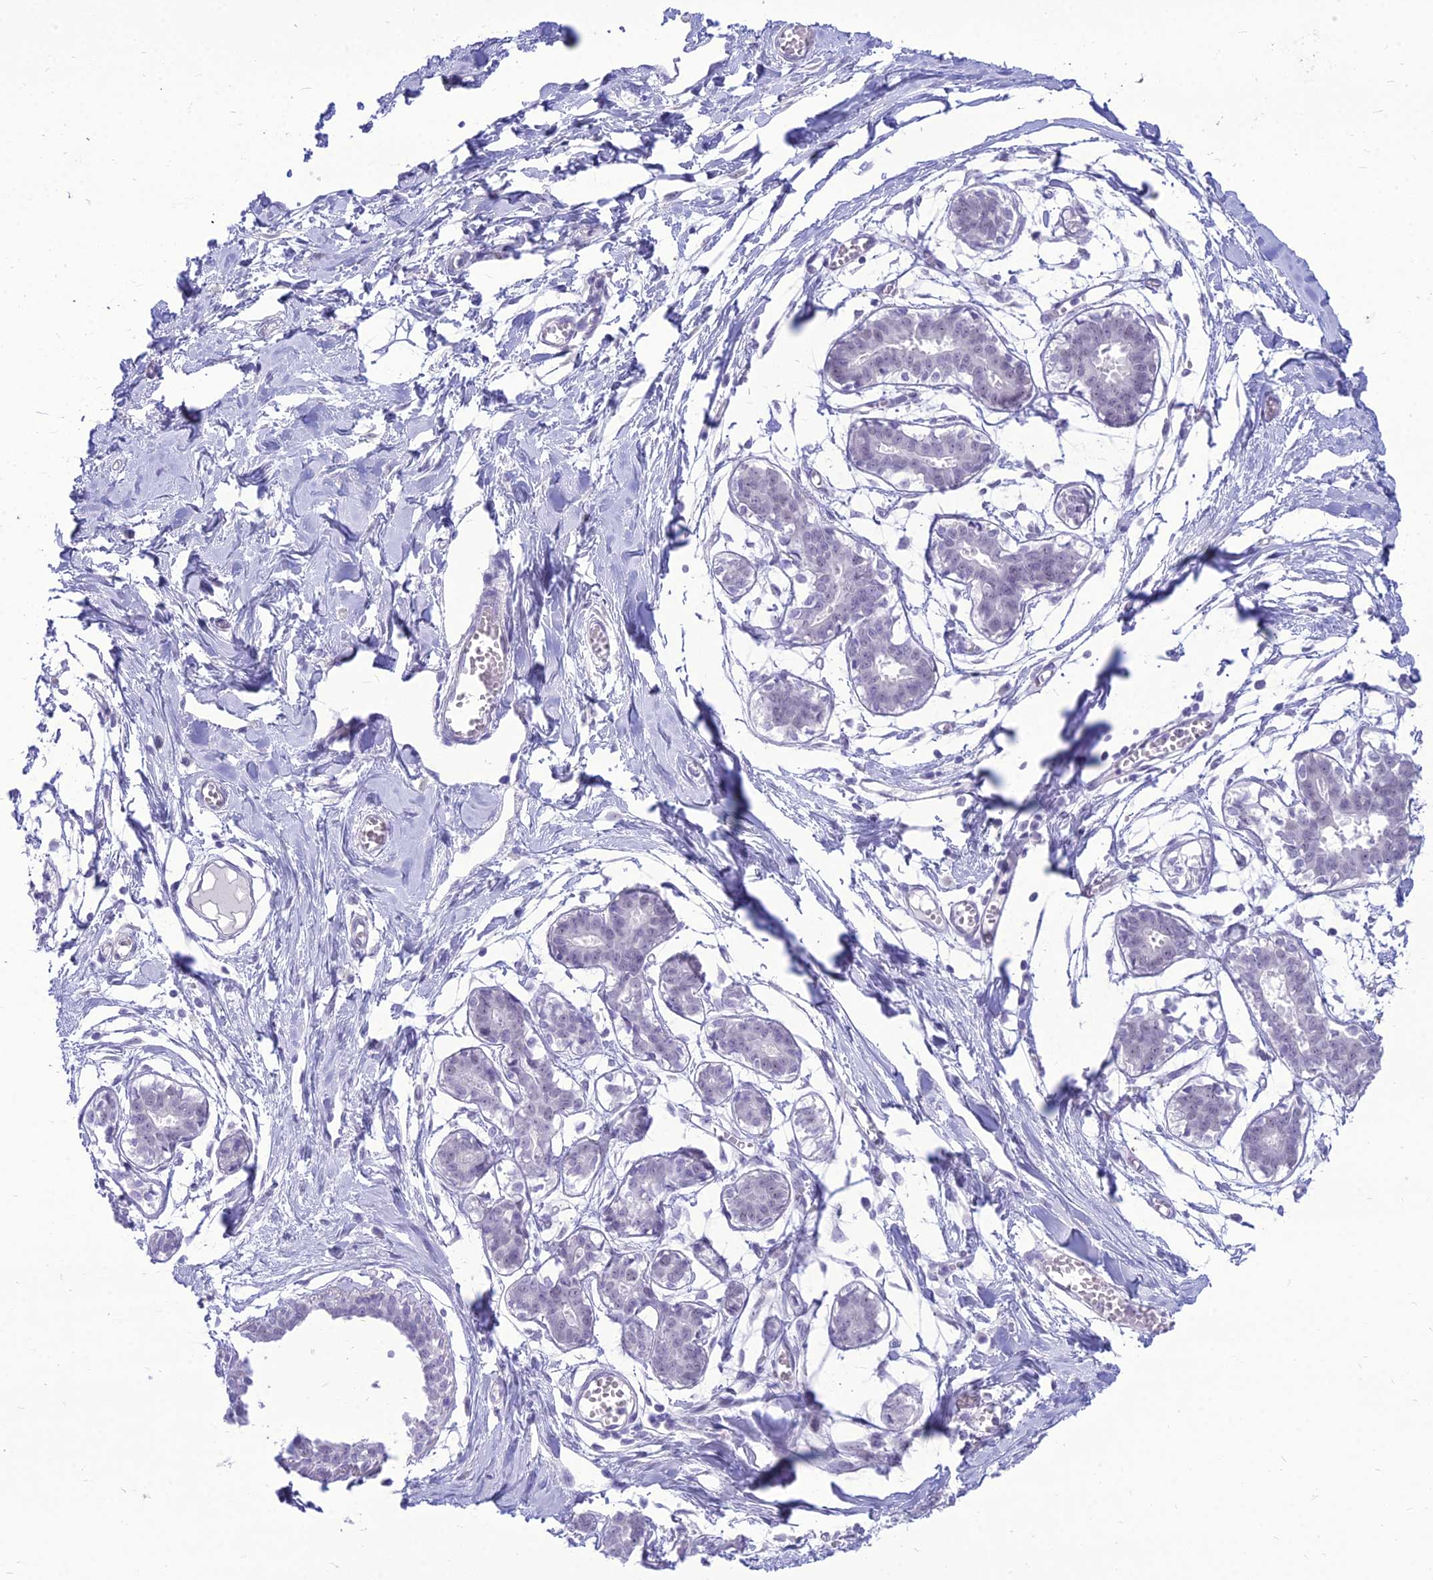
{"staining": {"intensity": "negative", "quantity": "none", "location": "none"}, "tissue": "breast", "cell_type": "Adipocytes", "image_type": "normal", "snomed": [{"axis": "morphology", "description": "Normal tissue, NOS"}, {"axis": "topography", "description": "Breast"}], "caption": "Image shows no significant protein expression in adipocytes of unremarkable breast. (Immunohistochemistry, brightfield microscopy, high magnification).", "gene": "DHX40", "patient": {"sex": "female", "age": 27}}